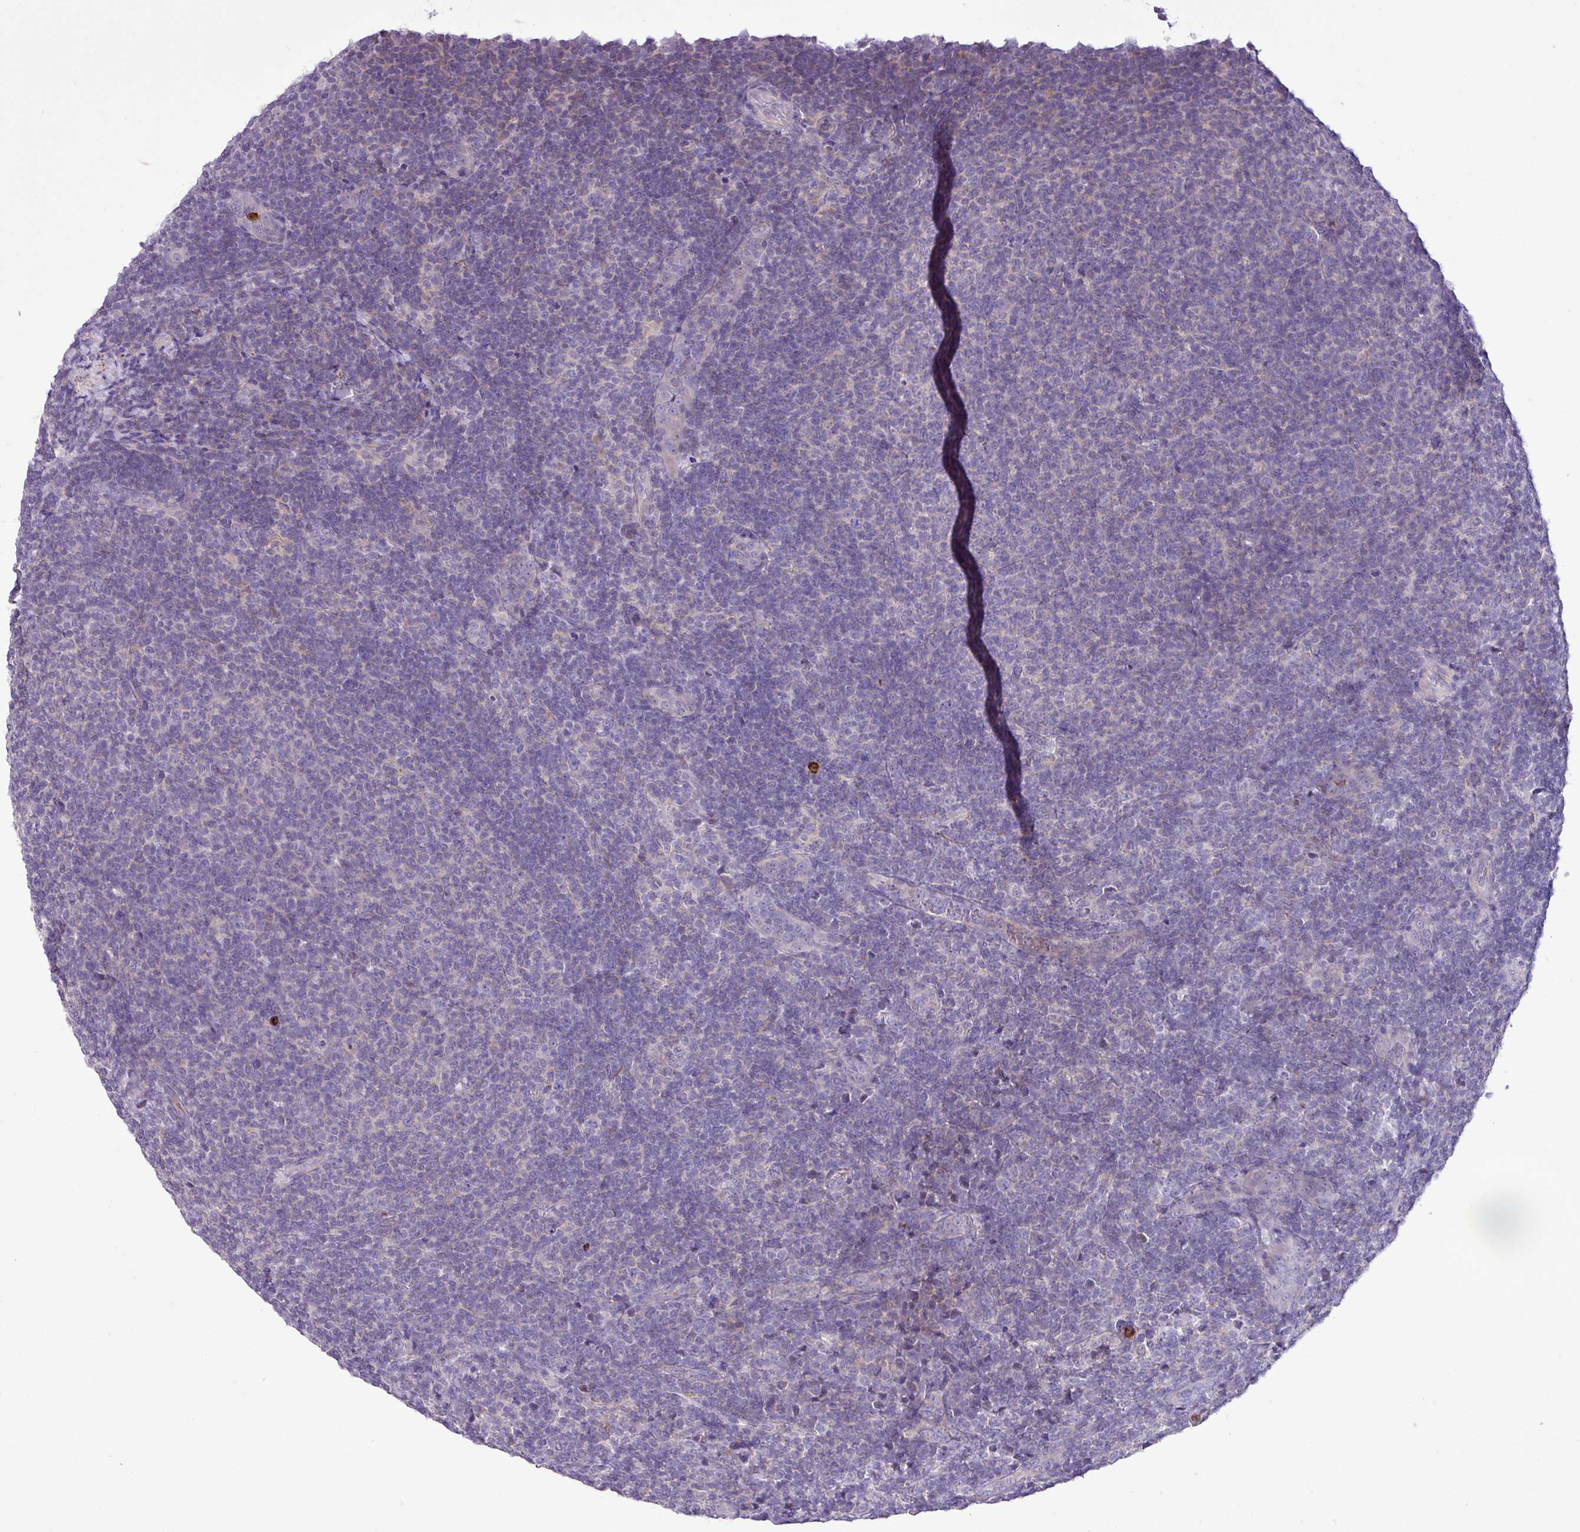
{"staining": {"intensity": "negative", "quantity": "none", "location": "none"}, "tissue": "lymphoma", "cell_type": "Tumor cells", "image_type": "cancer", "snomed": [{"axis": "morphology", "description": "Malignant lymphoma, non-Hodgkin's type, Low grade"}, {"axis": "topography", "description": "Lymph node"}], "caption": "A histopathology image of human malignant lymphoma, non-Hodgkin's type (low-grade) is negative for staining in tumor cells.", "gene": "ZSCAN5A", "patient": {"sex": "male", "age": 66}}